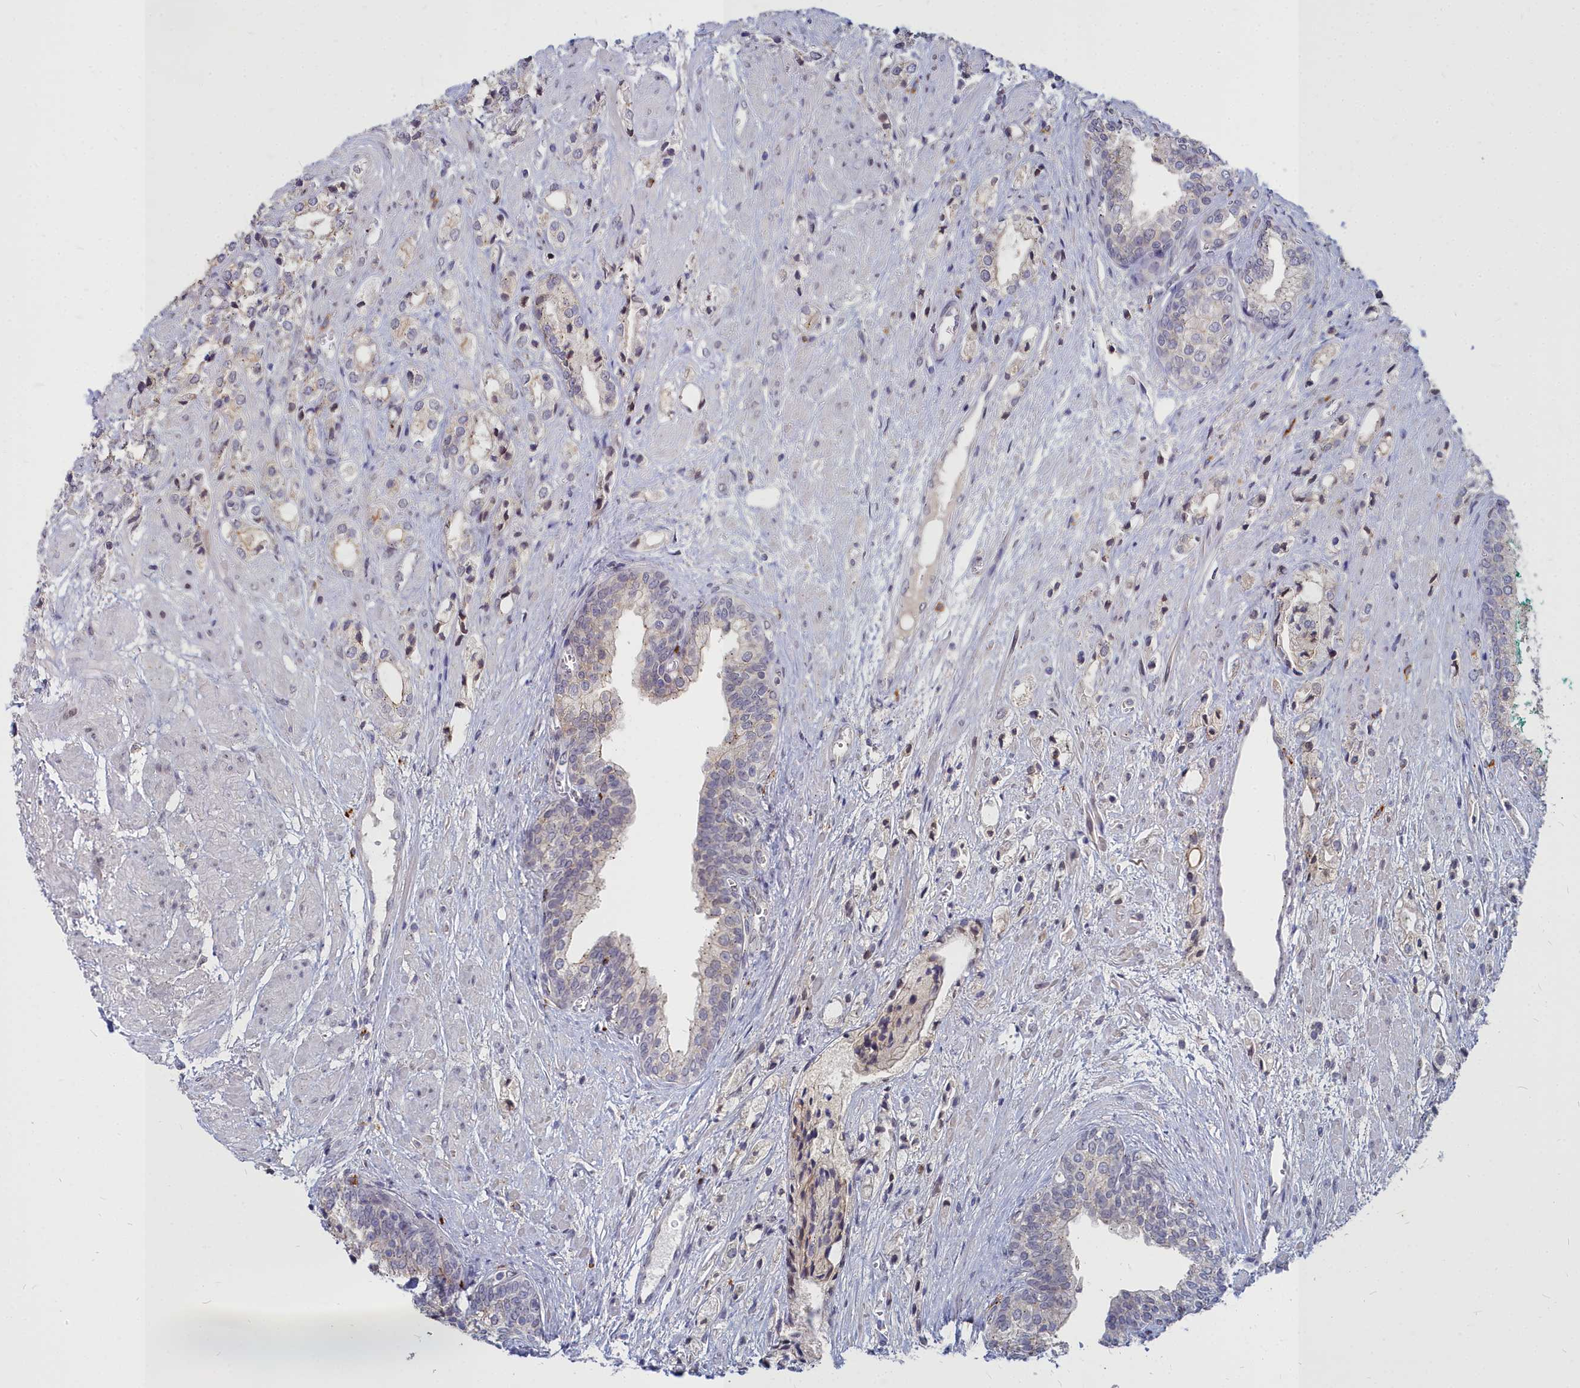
{"staining": {"intensity": "weak", "quantity": "<25%", "location": "cytoplasmic/membranous"}, "tissue": "prostate cancer", "cell_type": "Tumor cells", "image_type": "cancer", "snomed": [{"axis": "morphology", "description": "Adenocarcinoma, High grade"}, {"axis": "topography", "description": "Prostate"}], "caption": "Immunohistochemistry photomicrograph of human high-grade adenocarcinoma (prostate) stained for a protein (brown), which exhibits no positivity in tumor cells.", "gene": "NOXA1", "patient": {"sex": "male", "age": 50}}